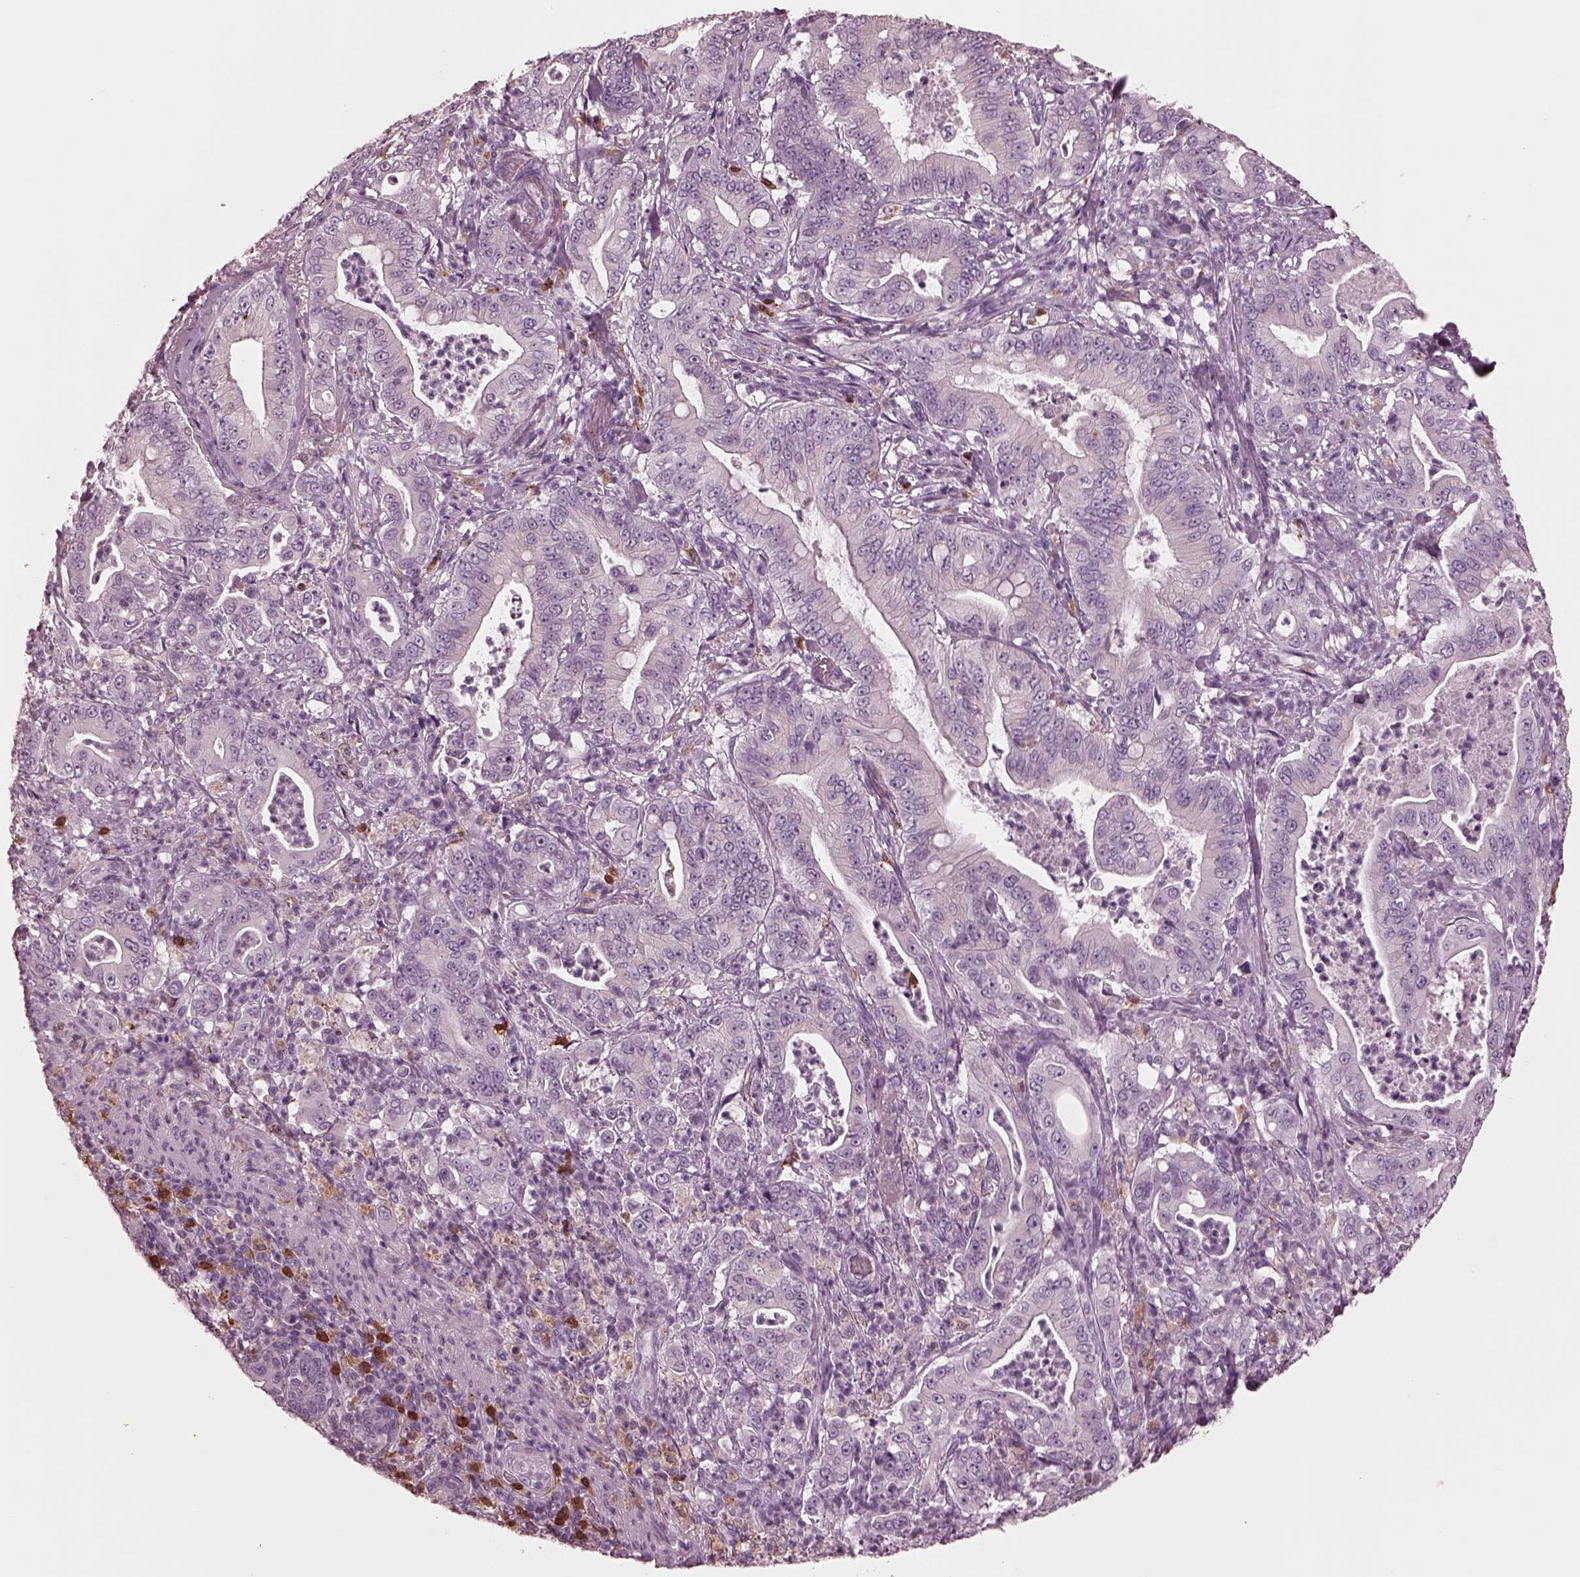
{"staining": {"intensity": "negative", "quantity": "none", "location": "none"}, "tissue": "pancreatic cancer", "cell_type": "Tumor cells", "image_type": "cancer", "snomed": [{"axis": "morphology", "description": "Adenocarcinoma, NOS"}, {"axis": "topography", "description": "Pancreas"}], "caption": "Pancreatic cancer (adenocarcinoma) was stained to show a protein in brown. There is no significant staining in tumor cells. (DAB (3,3'-diaminobenzidine) immunohistochemistry, high magnification).", "gene": "SLAMF8", "patient": {"sex": "male", "age": 71}}